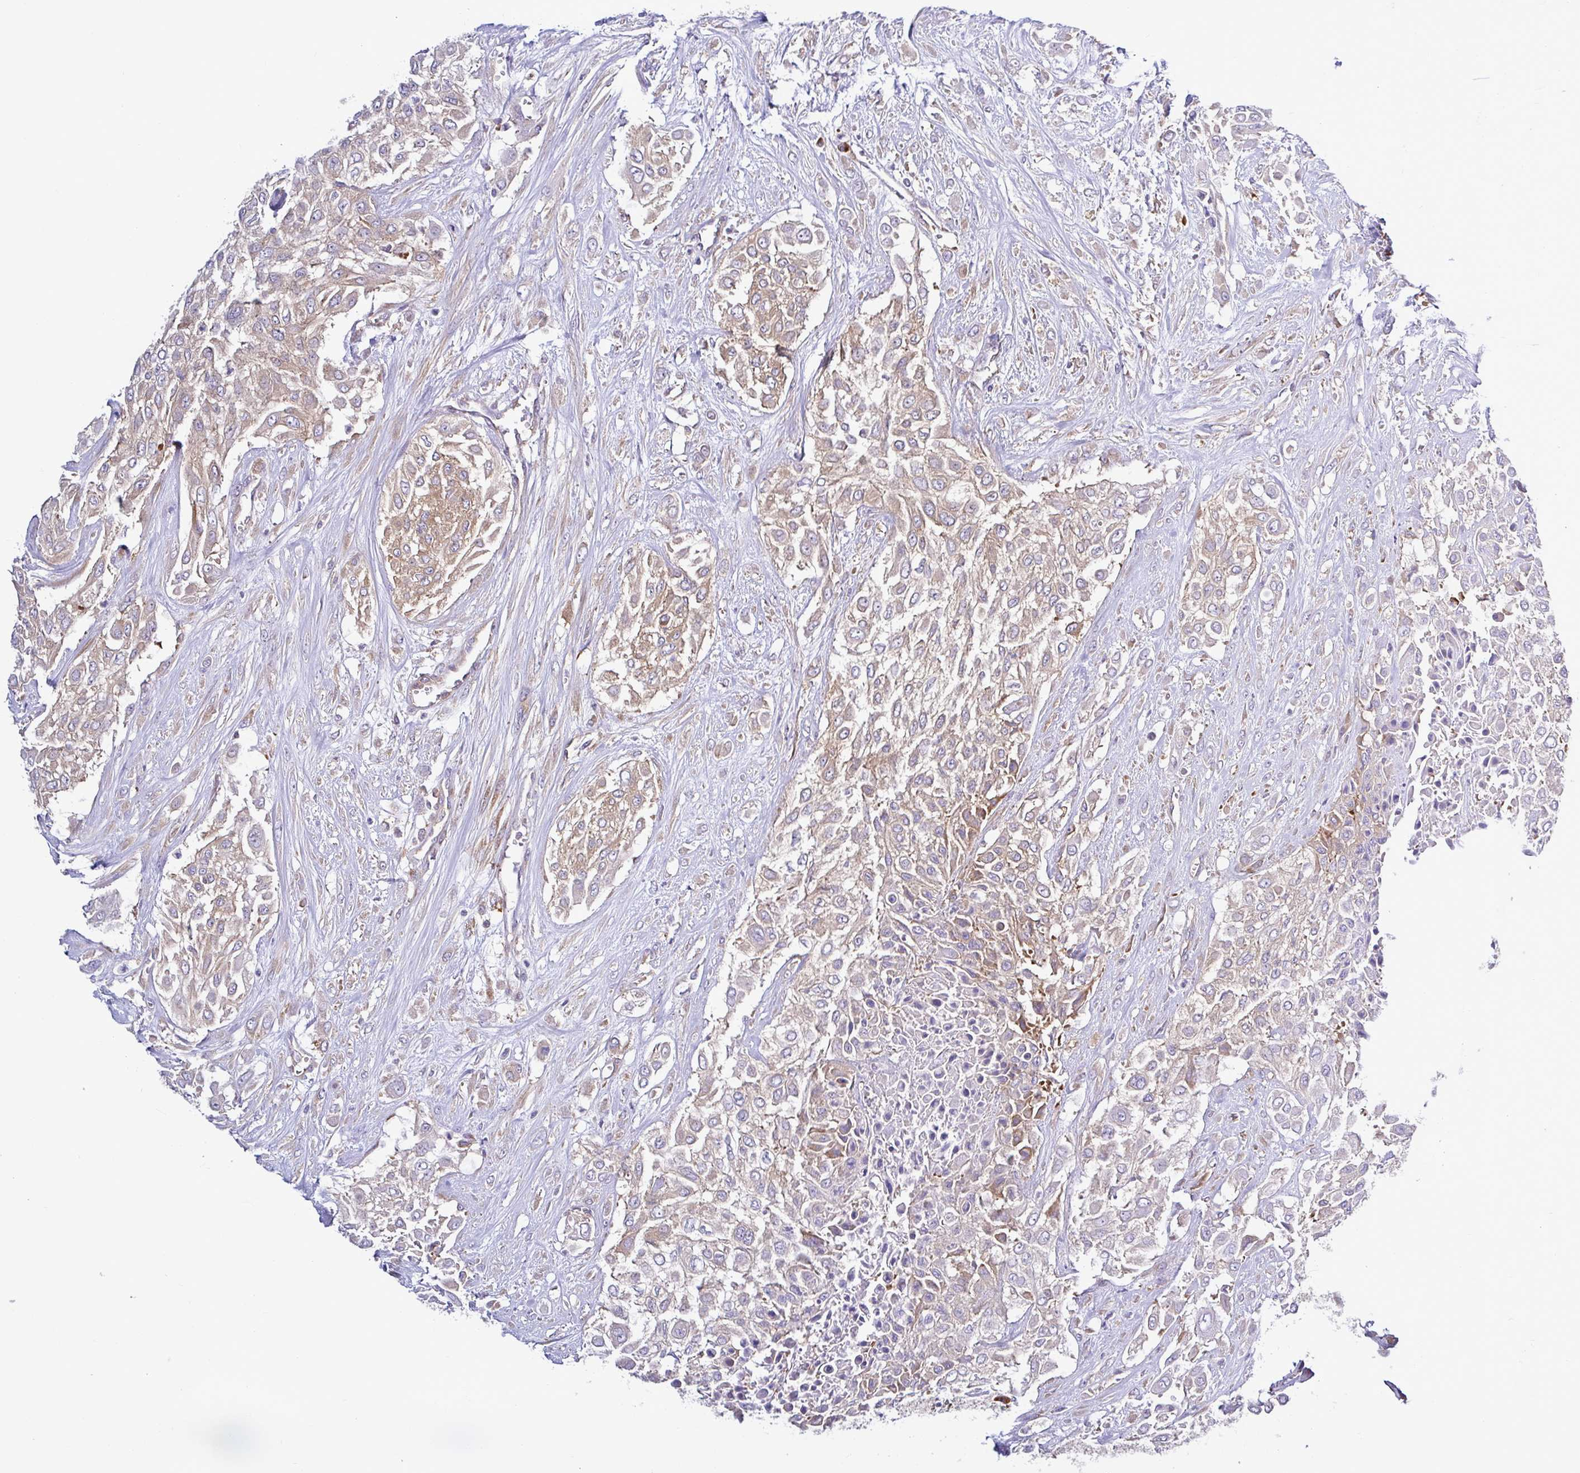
{"staining": {"intensity": "weak", "quantity": ">75%", "location": "cytoplasmic/membranous"}, "tissue": "urothelial cancer", "cell_type": "Tumor cells", "image_type": "cancer", "snomed": [{"axis": "morphology", "description": "Urothelial carcinoma, High grade"}, {"axis": "topography", "description": "Urinary bladder"}], "caption": "Protein staining demonstrates weak cytoplasmic/membranous expression in approximately >75% of tumor cells in urothelial cancer.", "gene": "LARS1", "patient": {"sex": "male", "age": 57}}